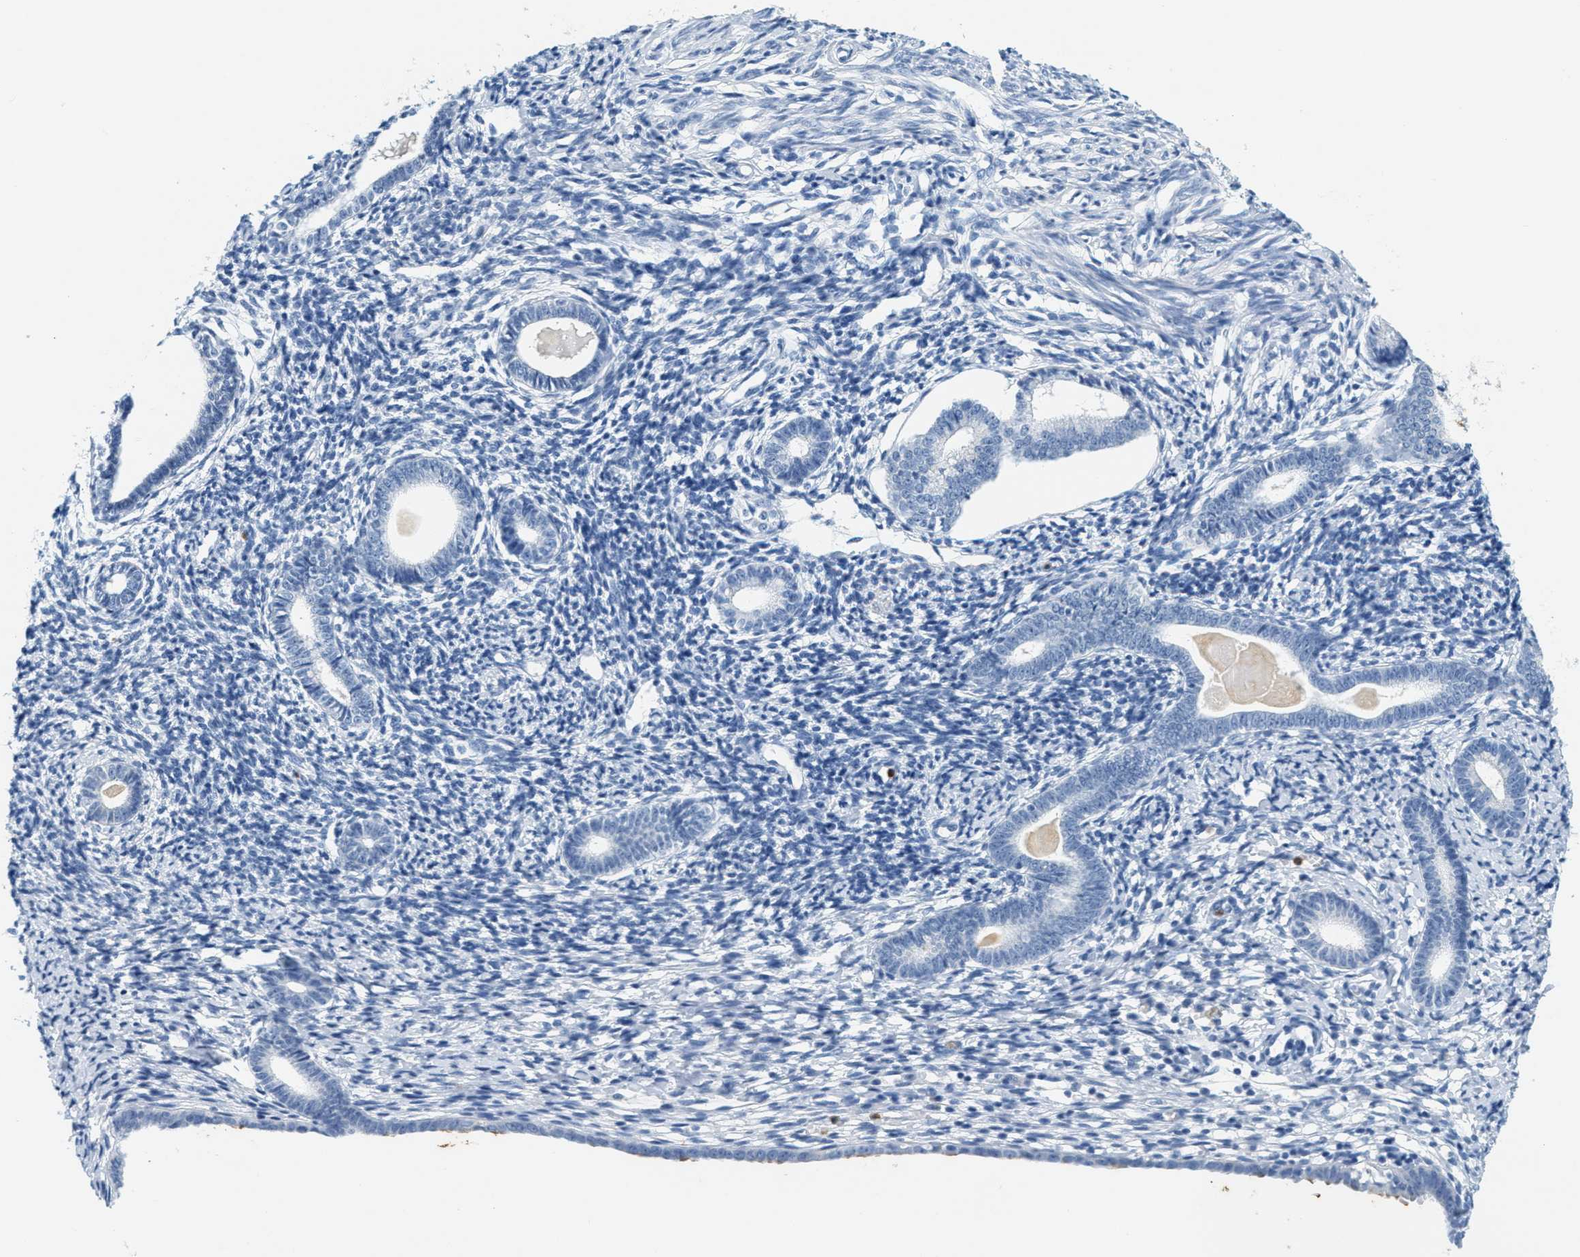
{"staining": {"intensity": "negative", "quantity": "none", "location": "none"}, "tissue": "endometrium", "cell_type": "Cells in endometrial stroma", "image_type": "normal", "snomed": [{"axis": "morphology", "description": "Normal tissue, NOS"}, {"axis": "topography", "description": "Endometrium"}], "caption": "Immunohistochemistry histopathology image of benign human endometrium stained for a protein (brown), which demonstrates no positivity in cells in endometrial stroma.", "gene": "LCN2", "patient": {"sex": "female", "age": 71}}